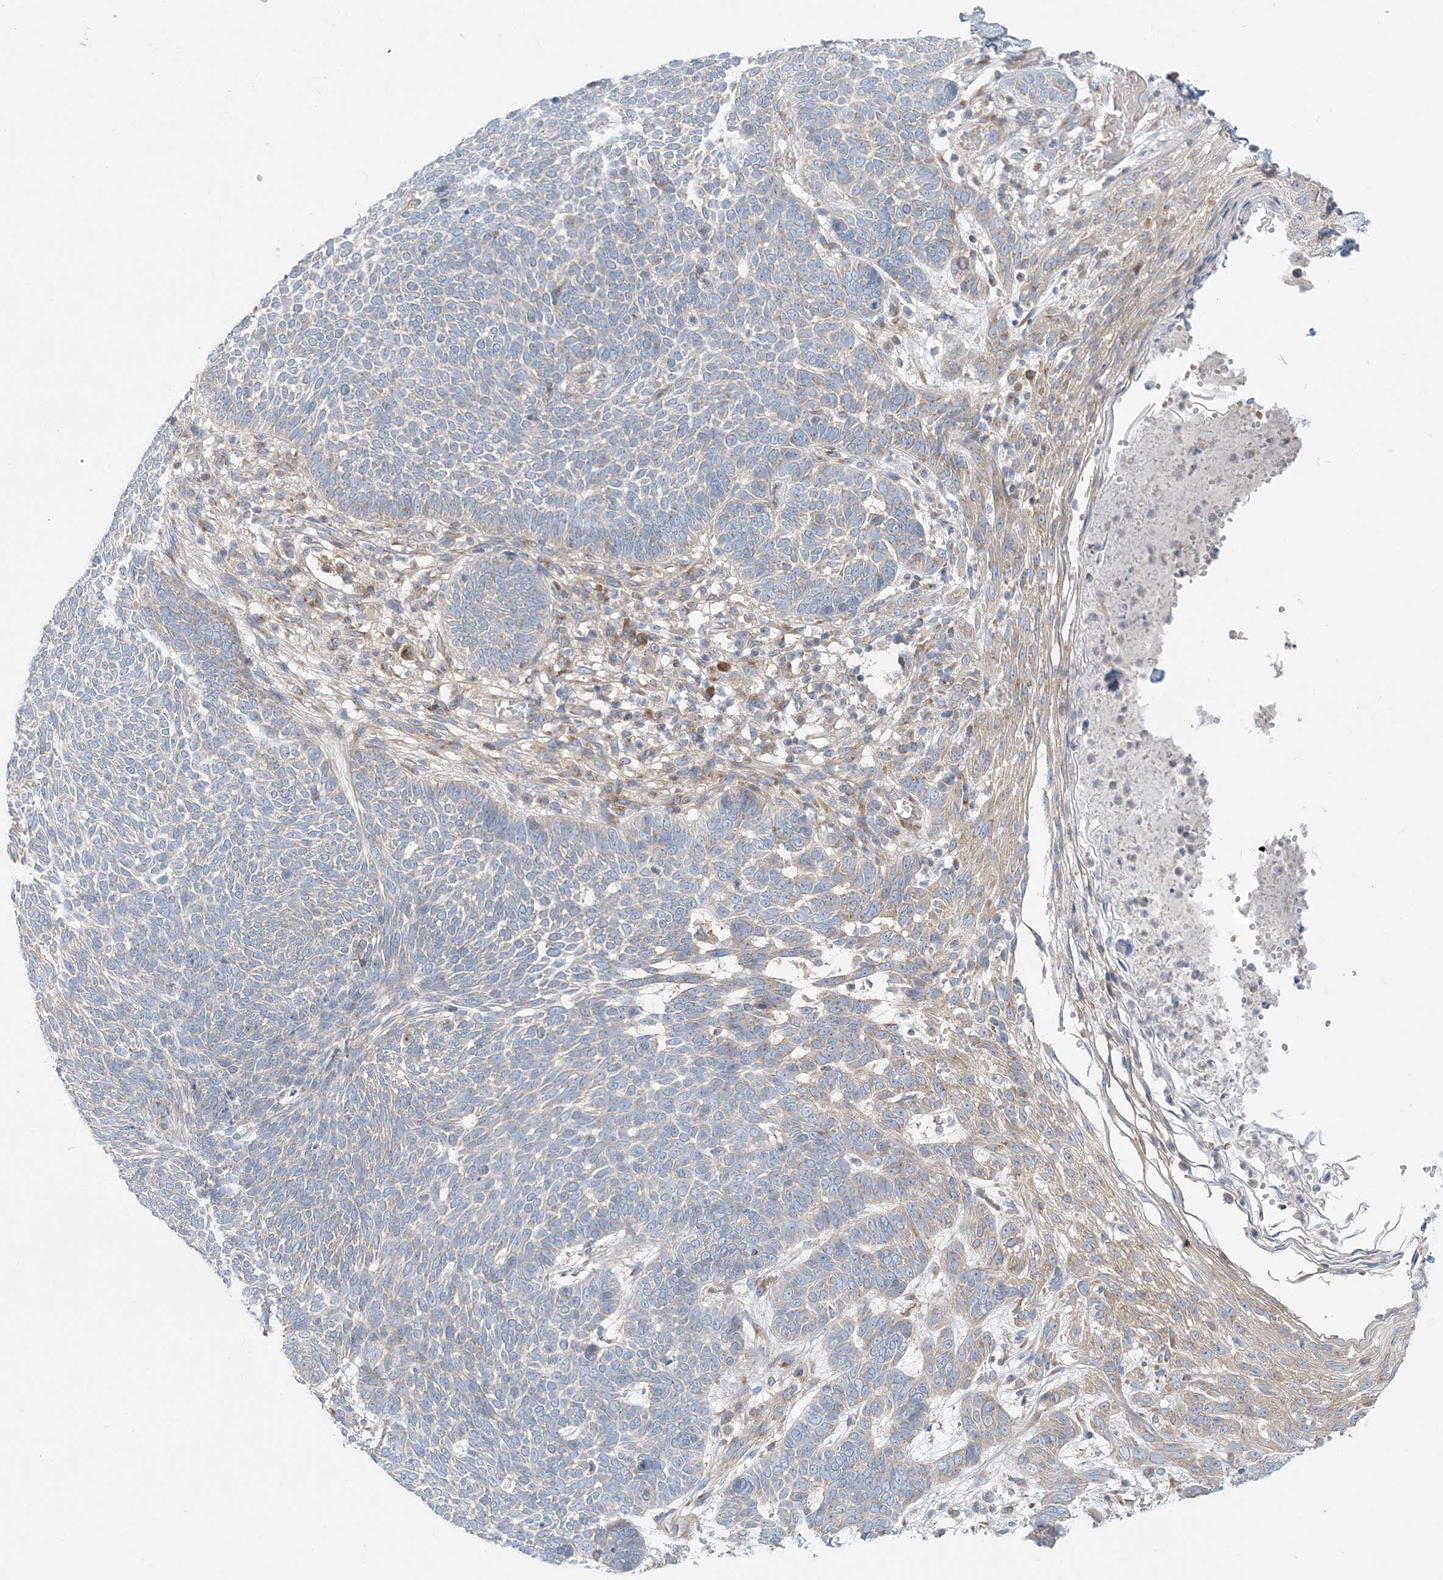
{"staining": {"intensity": "negative", "quantity": "none", "location": "none"}, "tissue": "skin cancer", "cell_type": "Tumor cells", "image_type": "cancer", "snomed": [{"axis": "morphology", "description": "Normal tissue, NOS"}, {"axis": "morphology", "description": "Basal cell carcinoma"}, {"axis": "topography", "description": "Skin"}], "caption": "This photomicrograph is of skin cancer (basal cell carcinoma) stained with IHC to label a protein in brown with the nuclei are counter-stained blue. There is no positivity in tumor cells.", "gene": "FAM114A2", "patient": {"sex": "male", "age": 64}}